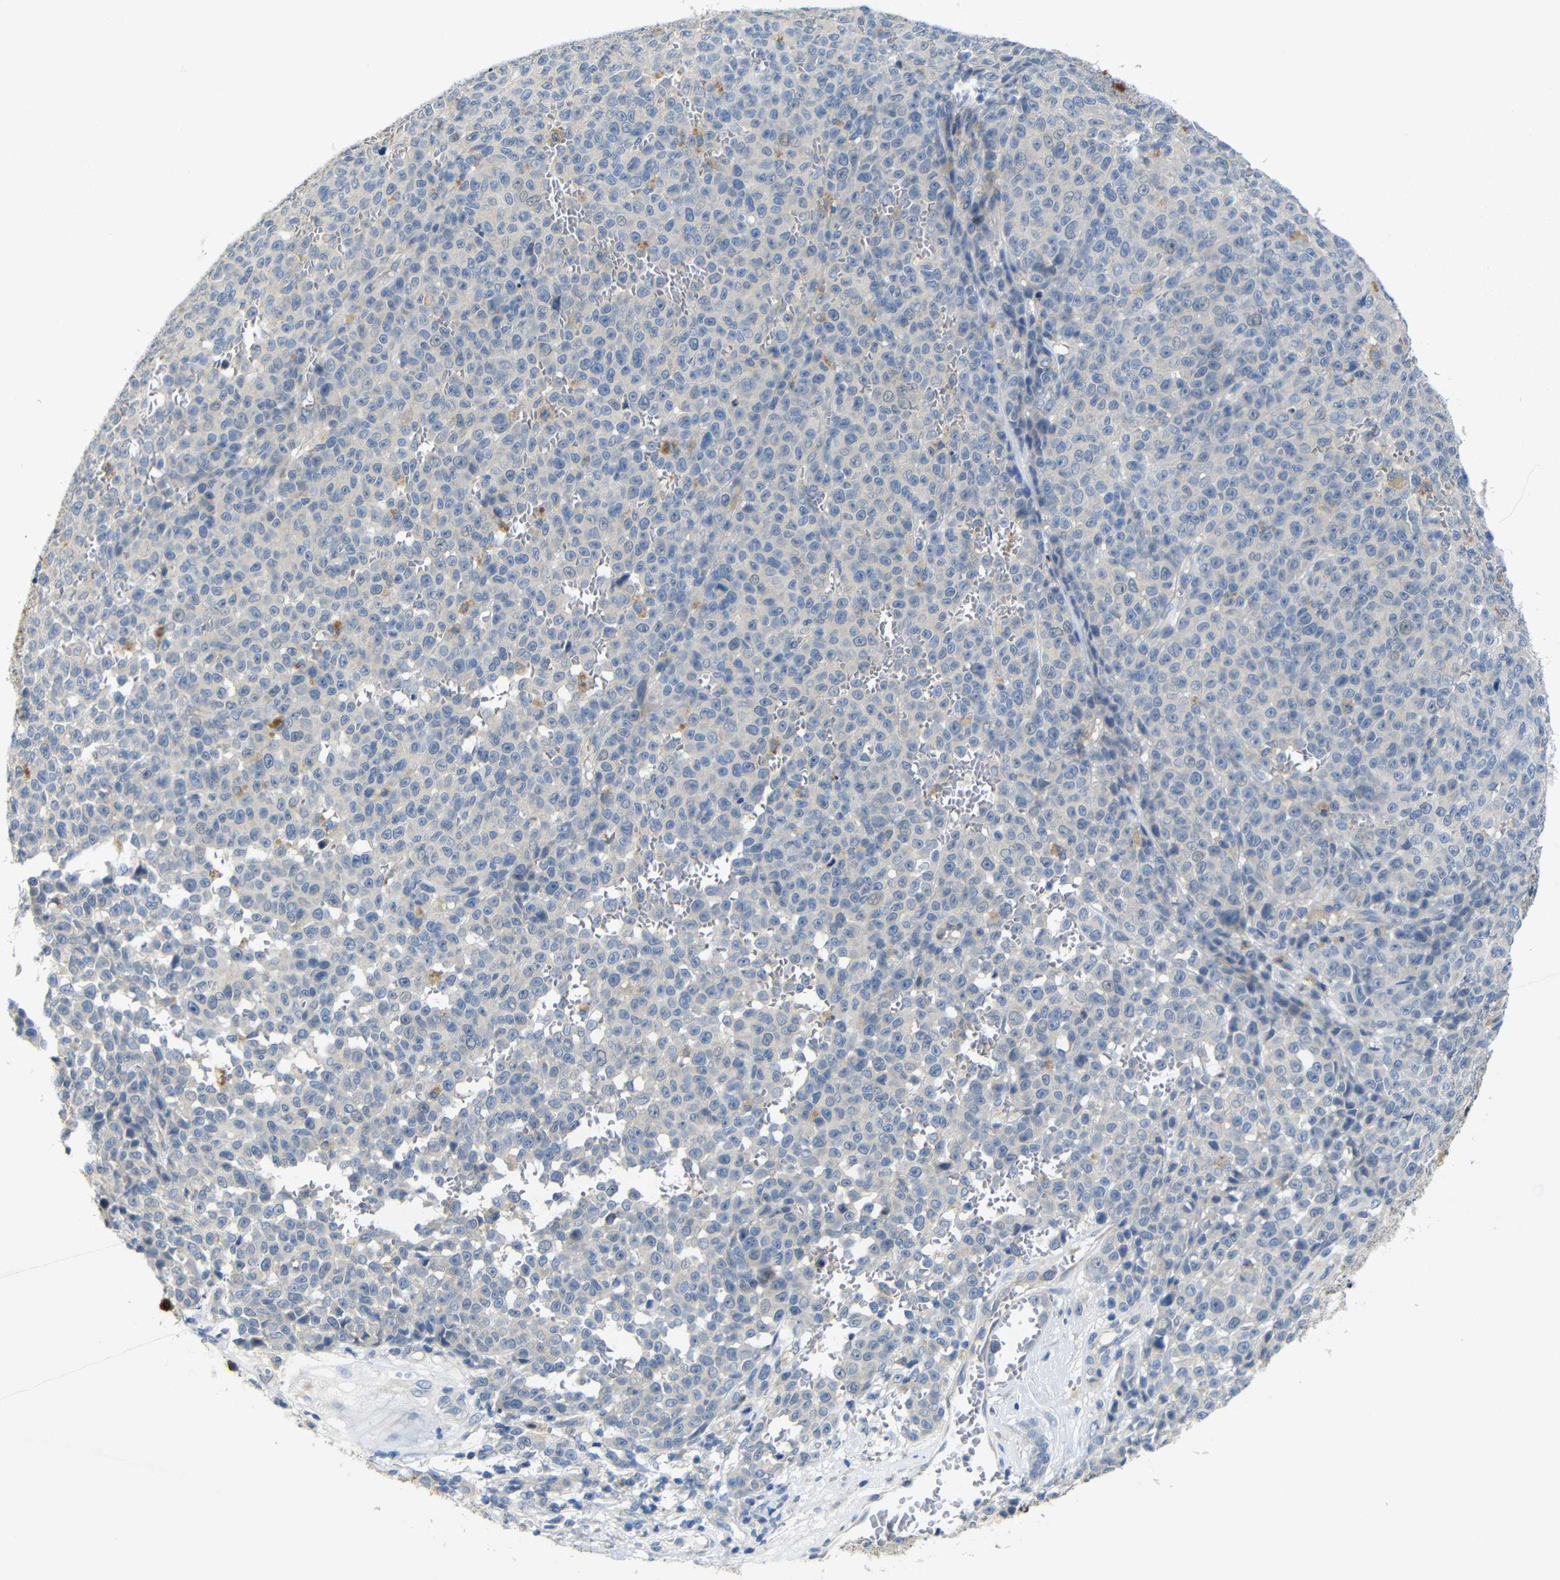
{"staining": {"intensity": "negative", "quantity": "none", "location": "none"}, "tissue": "melanoma", "cell_type": "Tumor cells", "image_type": "cancer", "snomed": [{"axis": "morphology", "description": "Malignant melanoma, NOS"}, {"axis": "topography", "description": "Skin"}], "caption": "Histopathology image shows no significant protein positivity in tumor cells of malignant melanoma.", "gene": "TBC1D32", "patient": {"sex": "female", "age": 82}}